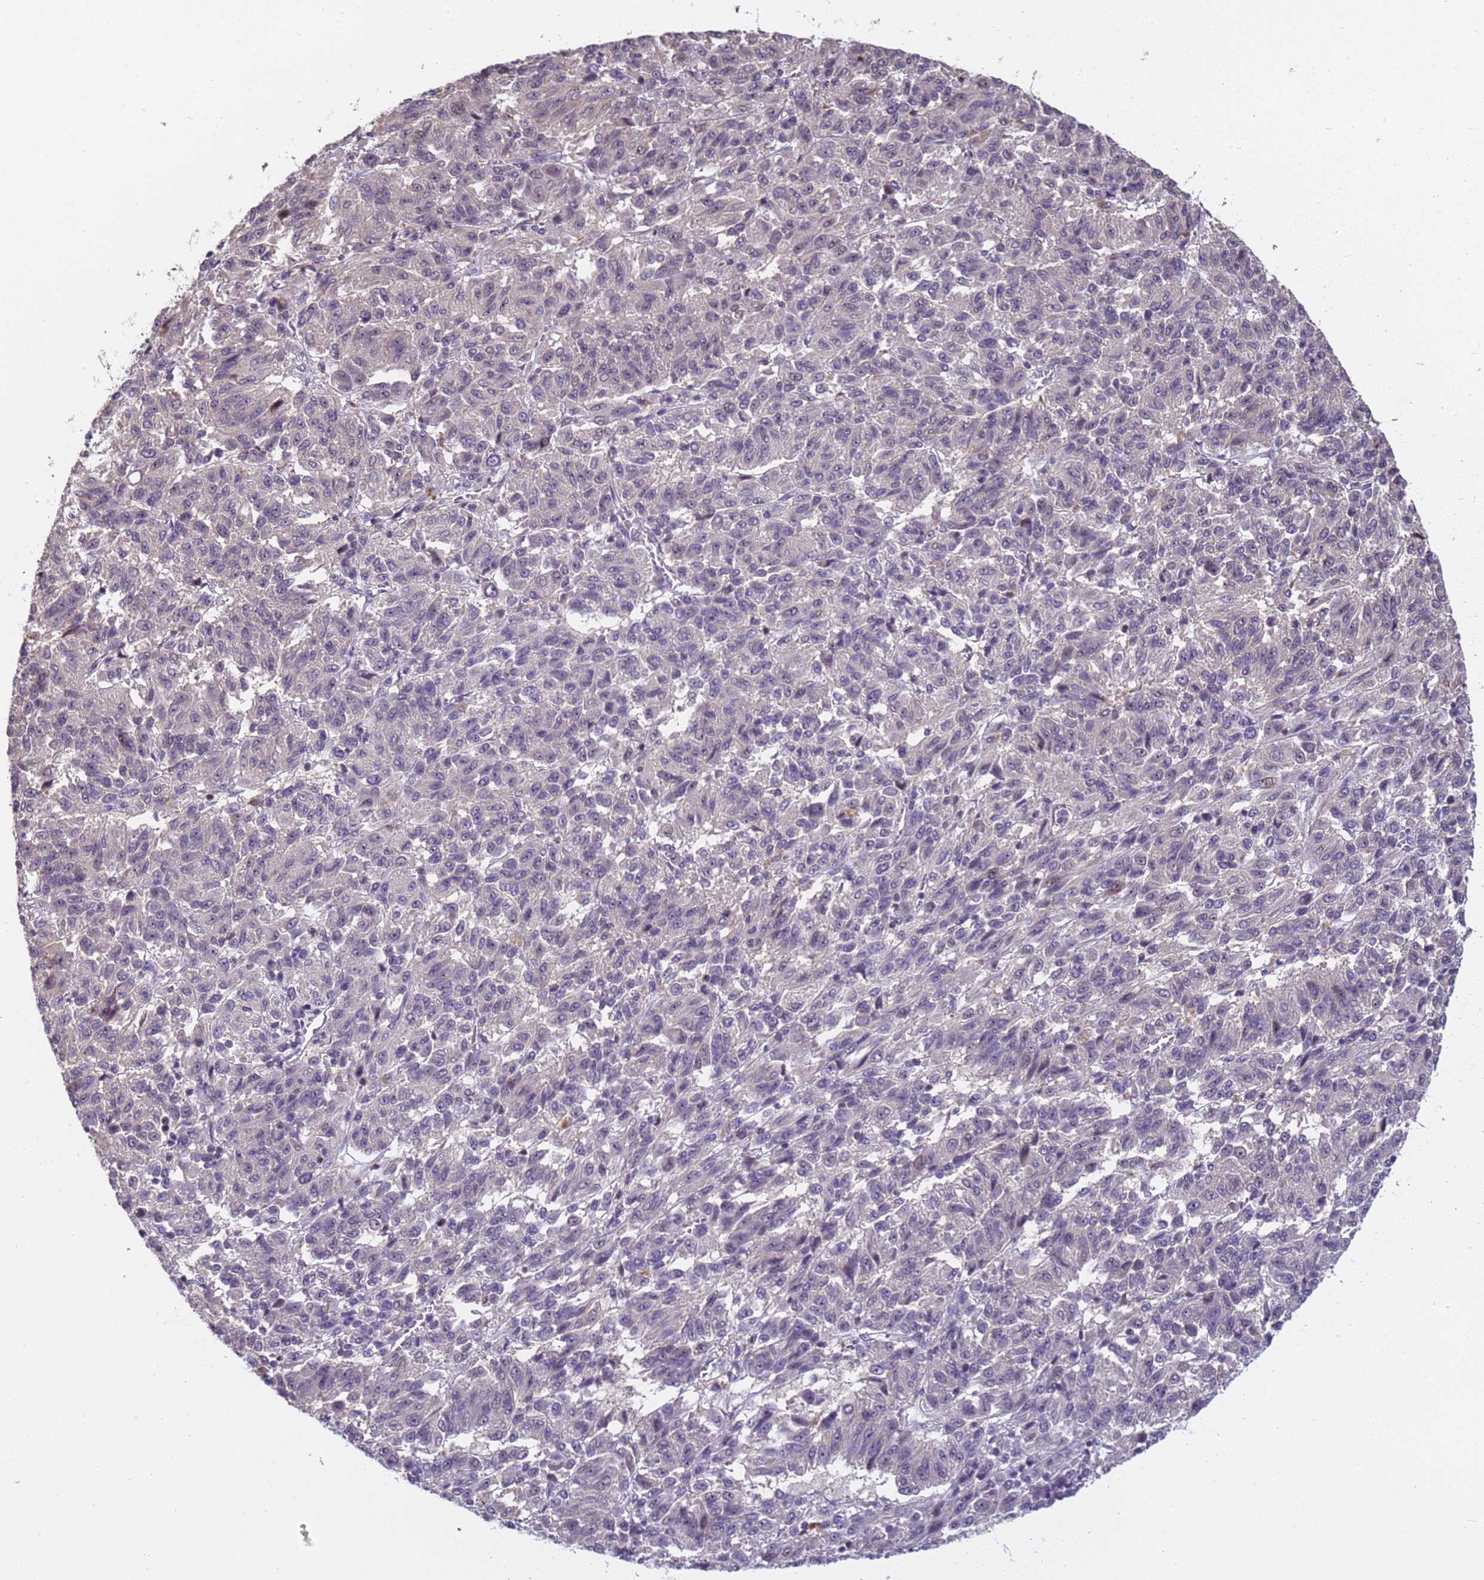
{"staining": {"intensity": "negative", "quantity": "none", "location": "none"}, "tissue": "melanoma", "cell_type": "Tumor cells", "image_type": "cancer", "snomed": [{"axis": "morphology", "description": "Malignant melanoma, Metastatic site"}, {"axis": "topography", "description": "Lung"}], "caption": "Immunohistochemistry (IHC) of malignant melanoma (metastatic site) demonstrates no staining in tumor cells.", "gene": "VWA3A", "patient": {"sex": "male", "age": 64}}